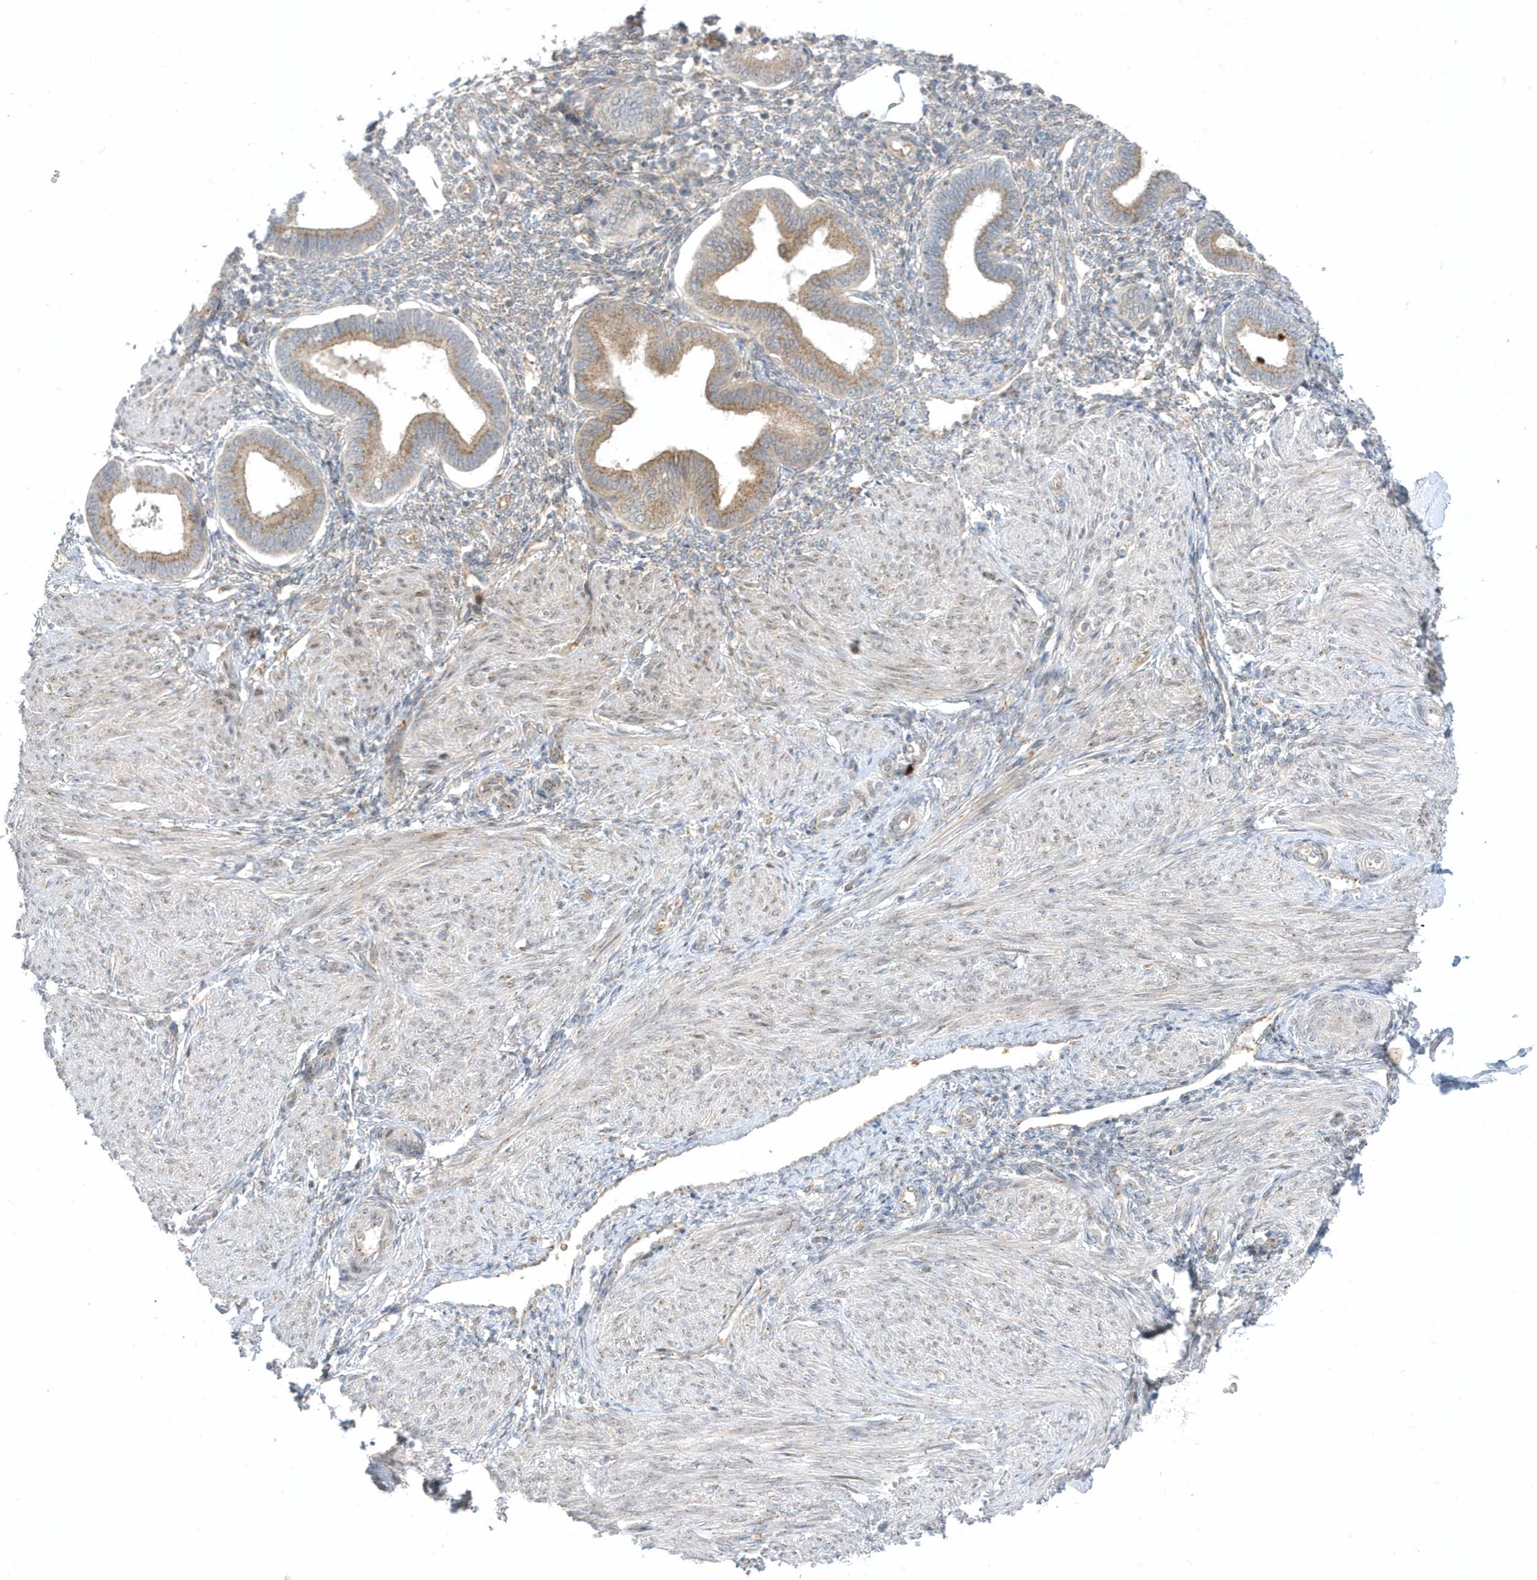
{"staining": {"intensity": "moderate", "quantity": ">75%", "location": "cytoplasmic/membranous"}, "tissue": "endometrium", "cell_type": "Cells in endometrial stroma", "image_type": "normal", "snomed": [{"axis": "morphology", "description": "Normal tissue, NOS"}, {"axis": "topography", "description": "Endometrium"}], "caption": "Cells in endometrial stroma exhibit medium levels of moderate cytoplasmic/membranous expression in about >75% of cells in benign endometrium.", "gene": "RPP40", "patient": {"sex": "female", "age": 53}}